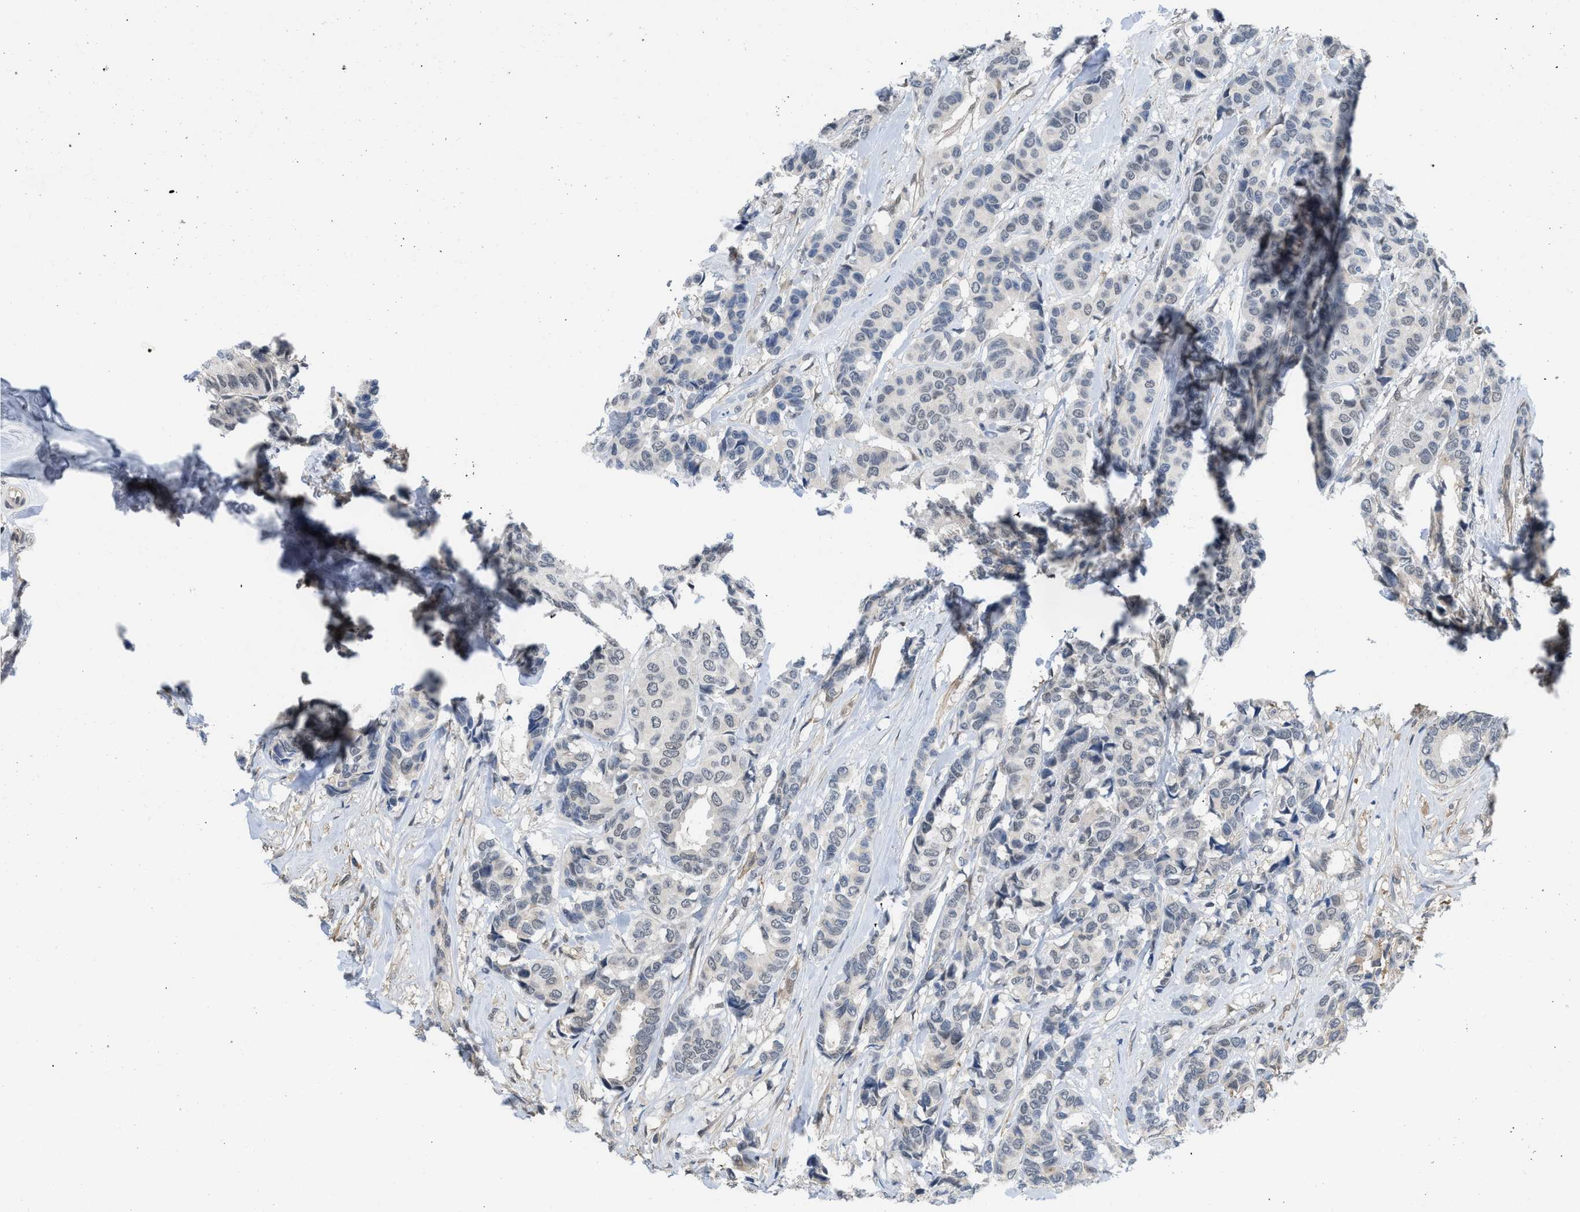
{"staining": {"intensity": "negative", "quantity": "none", "location": "none"}, "tissue": "breast cancer", "cell_type": "Tumor cells", "image_type": "cancer", "snomed": [{"axis": "morphology", "description": "Duct carcinoma"}, {"axis": "topography", "description": "Breast"}], "caption": "Tumor cells show no significant expression in breast cancer (infiltrating ductal carcinoma).", "gene": "TERF2IP", "patient": {"sex": "female", "age": 87}}